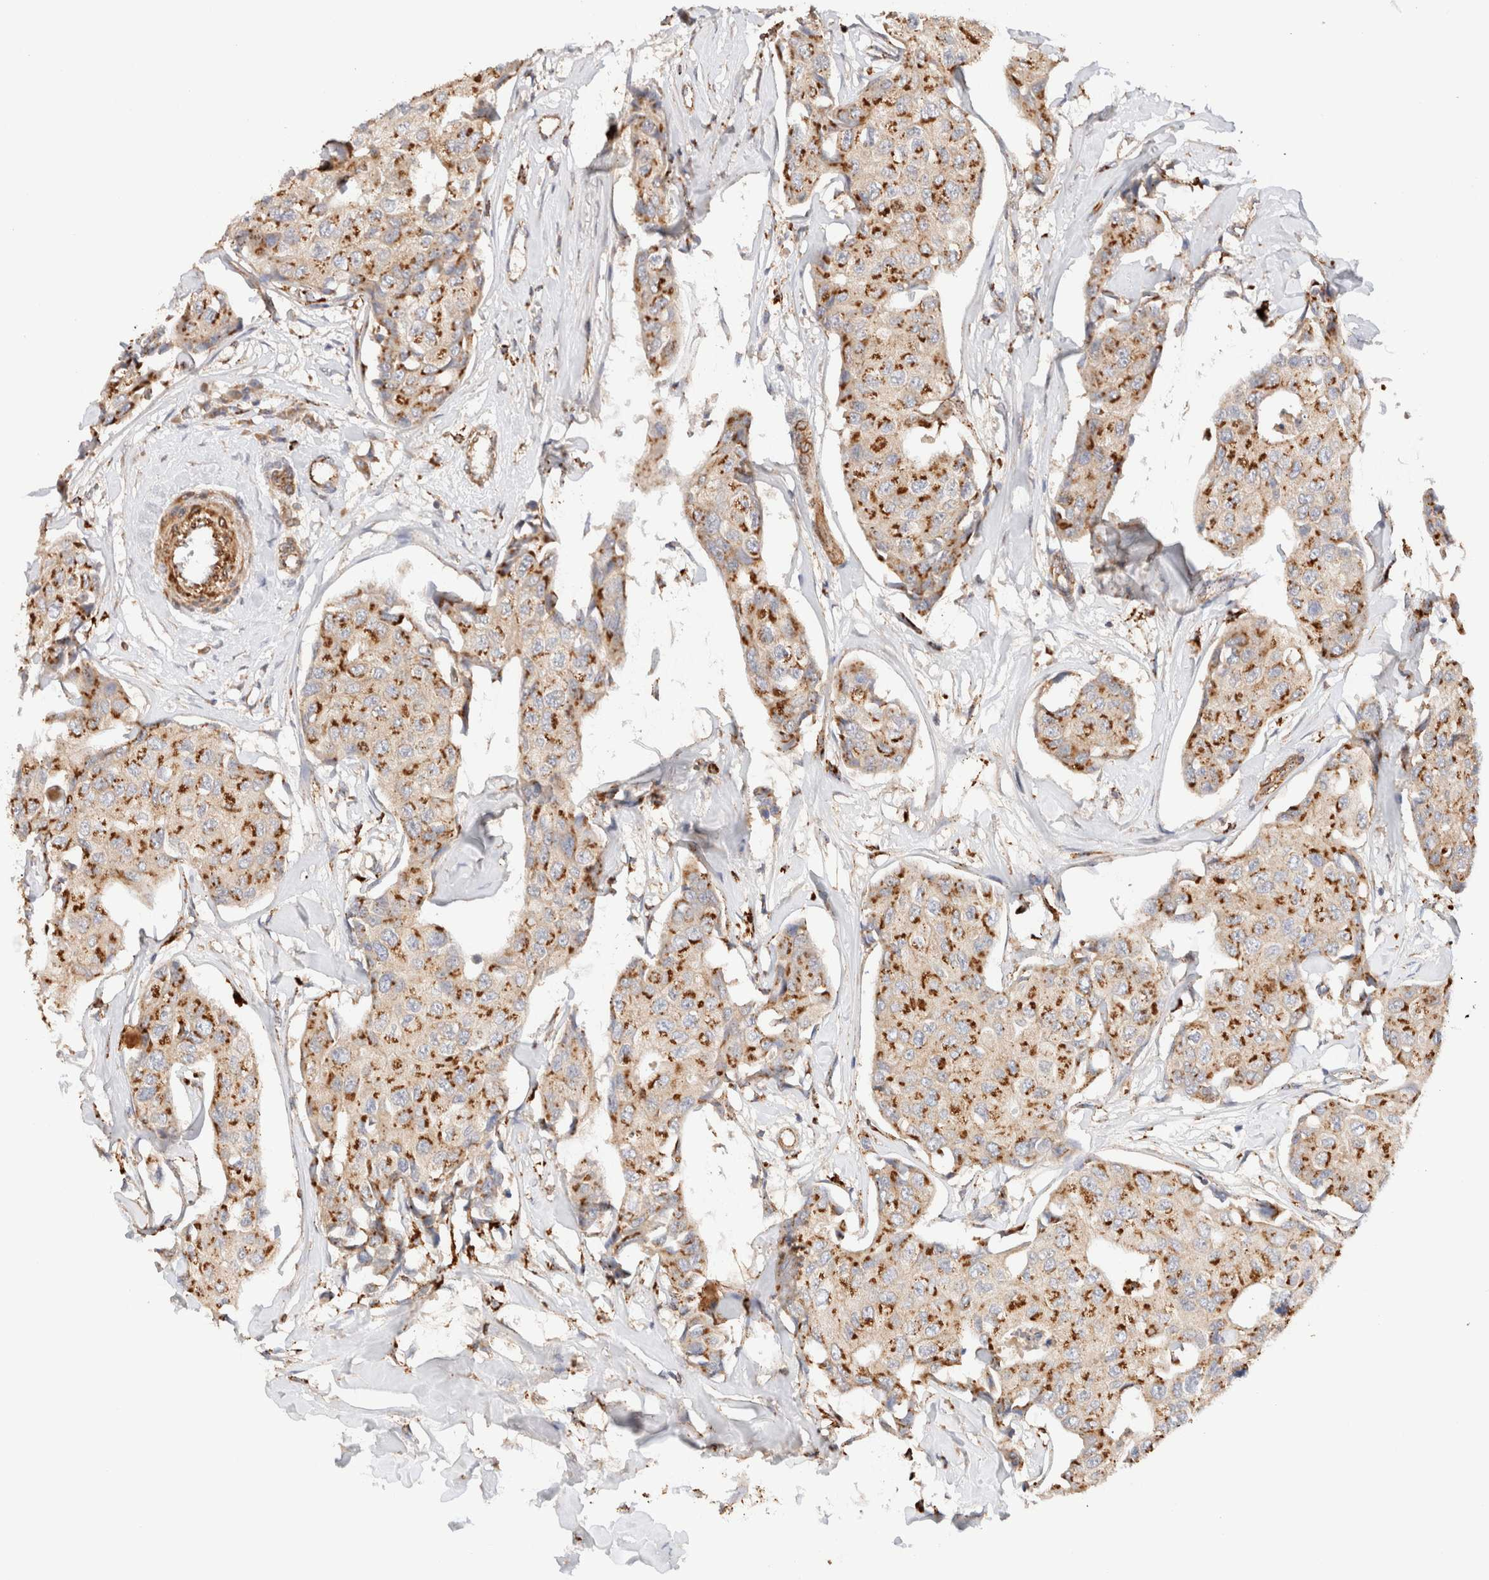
{"staining": {"intensity": "moderate", "quantity": ">75%", "location": "cytoplasmic/membranous"}, "tissue": "breast cancer", "cell_type": "Tumor cells", "image_type": "cancer", "snomed": [{"axis": "morphology", "description": "Duct carcinoma"}, {"axis": "topography", "description": "Breast"}], "caption": "Immunohistochemical staining of human breast cancer demonstrates moderate cytoplasmic/membranous protein expression in about >75% of tumor cells. (Stains: DAB (3,3'-diaminobenzidine) in brown, nuclei in blue, Microscopy: brightfield microscopy at high magnification).", "gene": "RABEPK", "patient": {"sex": "female", "age": 80}}